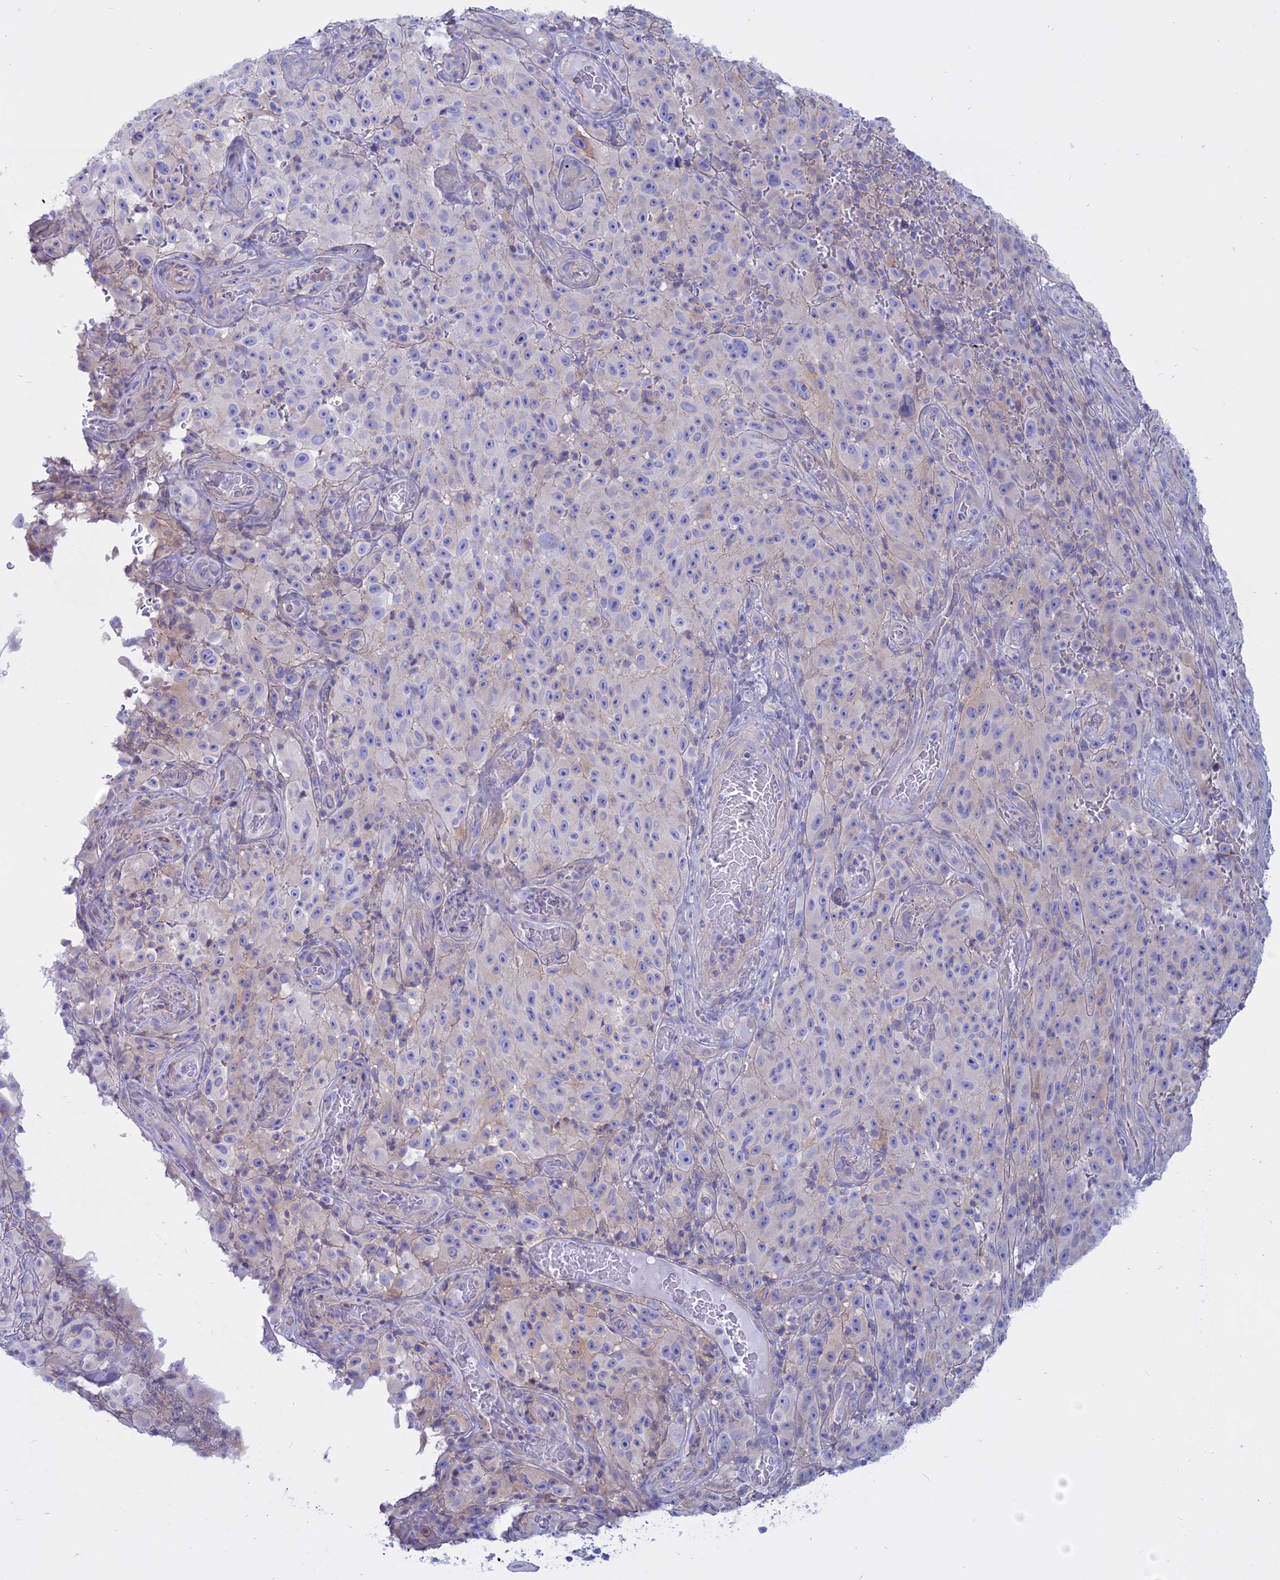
{"staining": {"intensity": "weak", "quantity": "<25%", "location": "cytoplasmic/membranous"}, "tissue": "melanoma", "cell_type": "Tumor cells", "image_type": "cancer", "snomed": [{"axis": "morphology", "description": "Malignant melanoma, NOS"}, {"axis": "topography", "description": "Skin"}], "caption": "DAB immunohistochemical staining of malignant melanoma shows no significant staining in tumor cells.", "gene": "AHCYL1", "patient": {"sex": "female", "age": 82}}